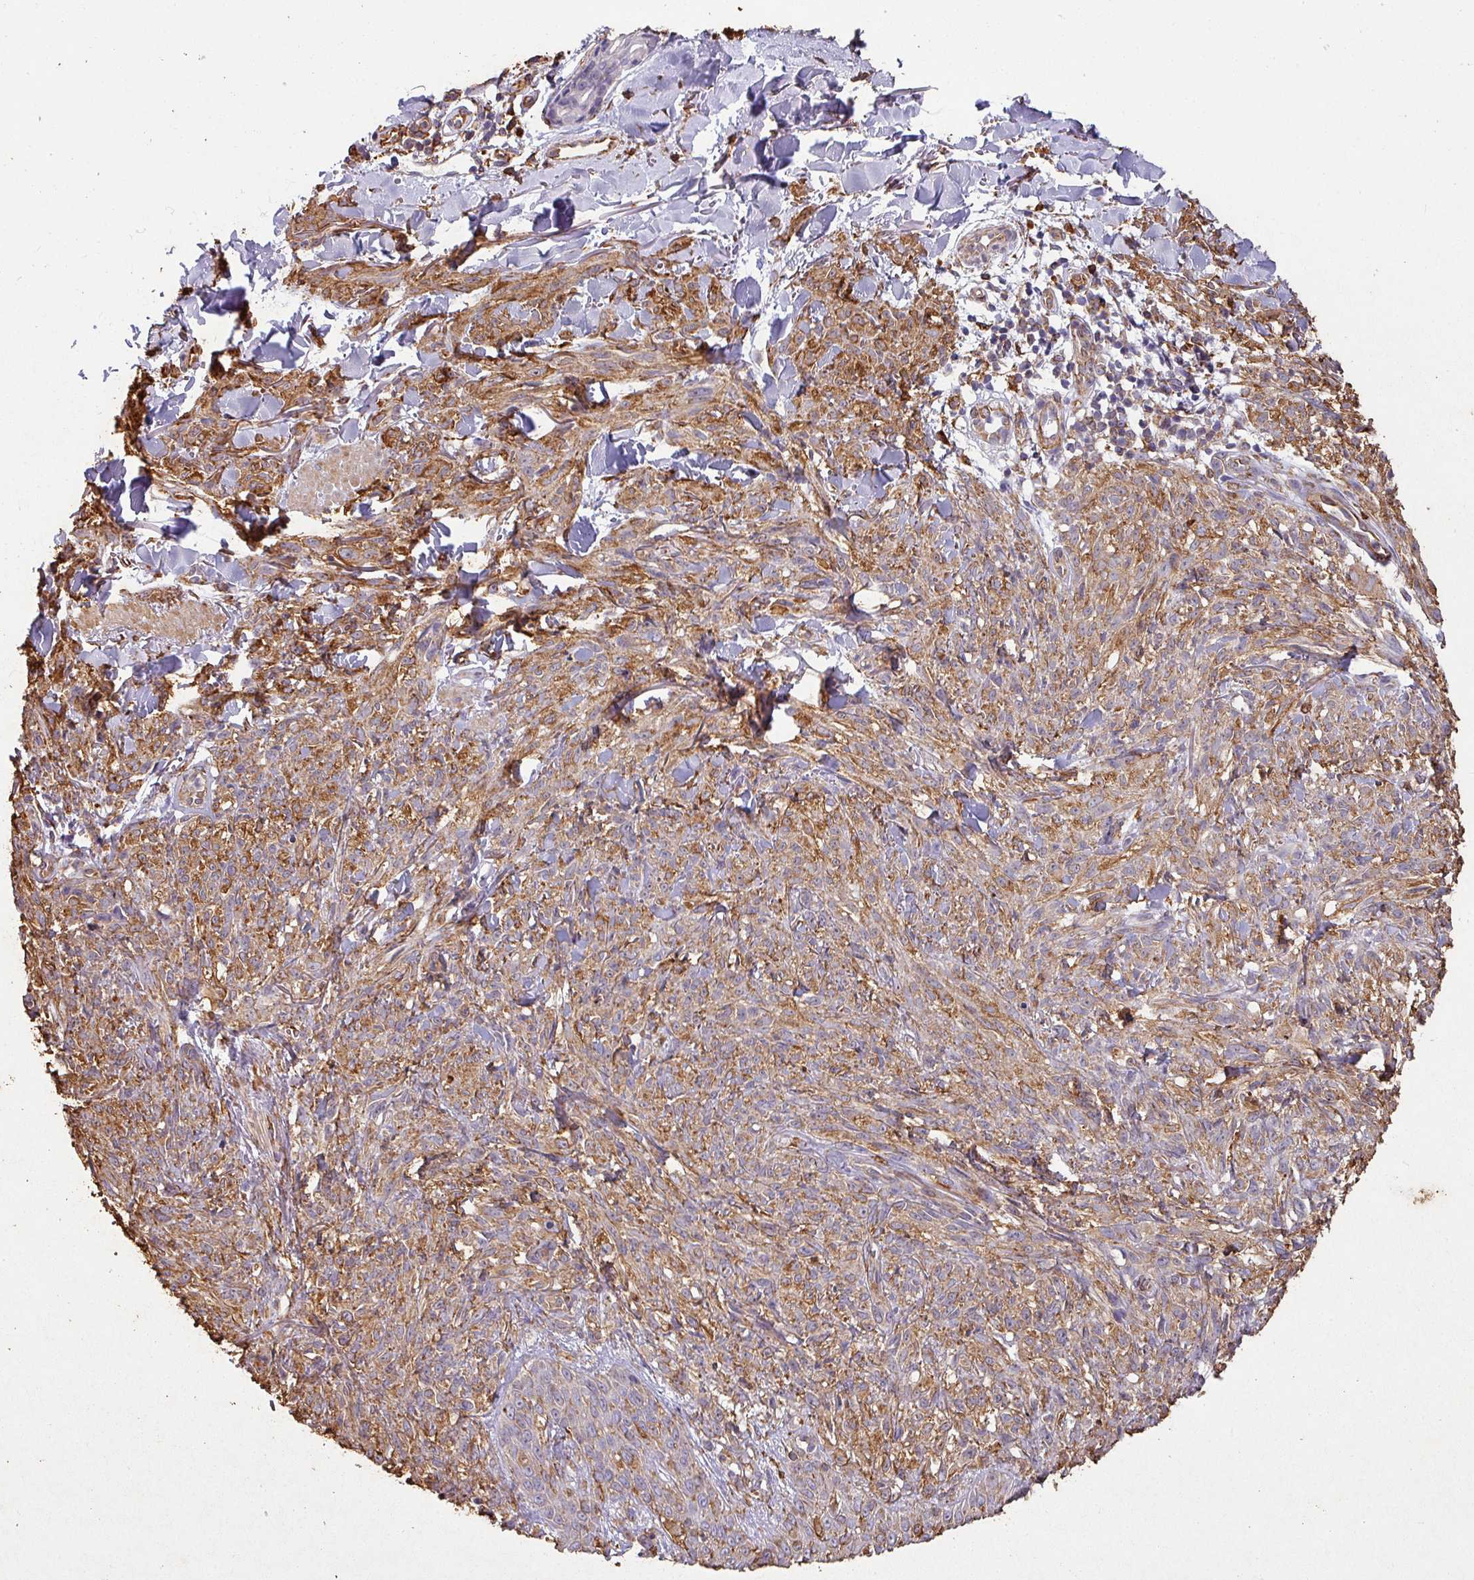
{"staining": {"intensity": "weak", "quantity": ">75%", "location": "cytoplasmic/membranous"}, "tissue": "melanoma", "cell_type": "Tumor cells", "image_type": "cancer", "snomed": [{"axis": "morphology", "description": "Malignant melanoma, NOS"}, {"axis": "topography", "description": "Skin of forearm"}], "caption": "IHC photomicrograph of malignant melanoma stained for a protein (brown), which reveals low levels of weak cytoplasmic/membranous staining in about >75% of tumor cells.", "gene": "ZNF280C", "patient": {"sex": "female", "age": 65}}